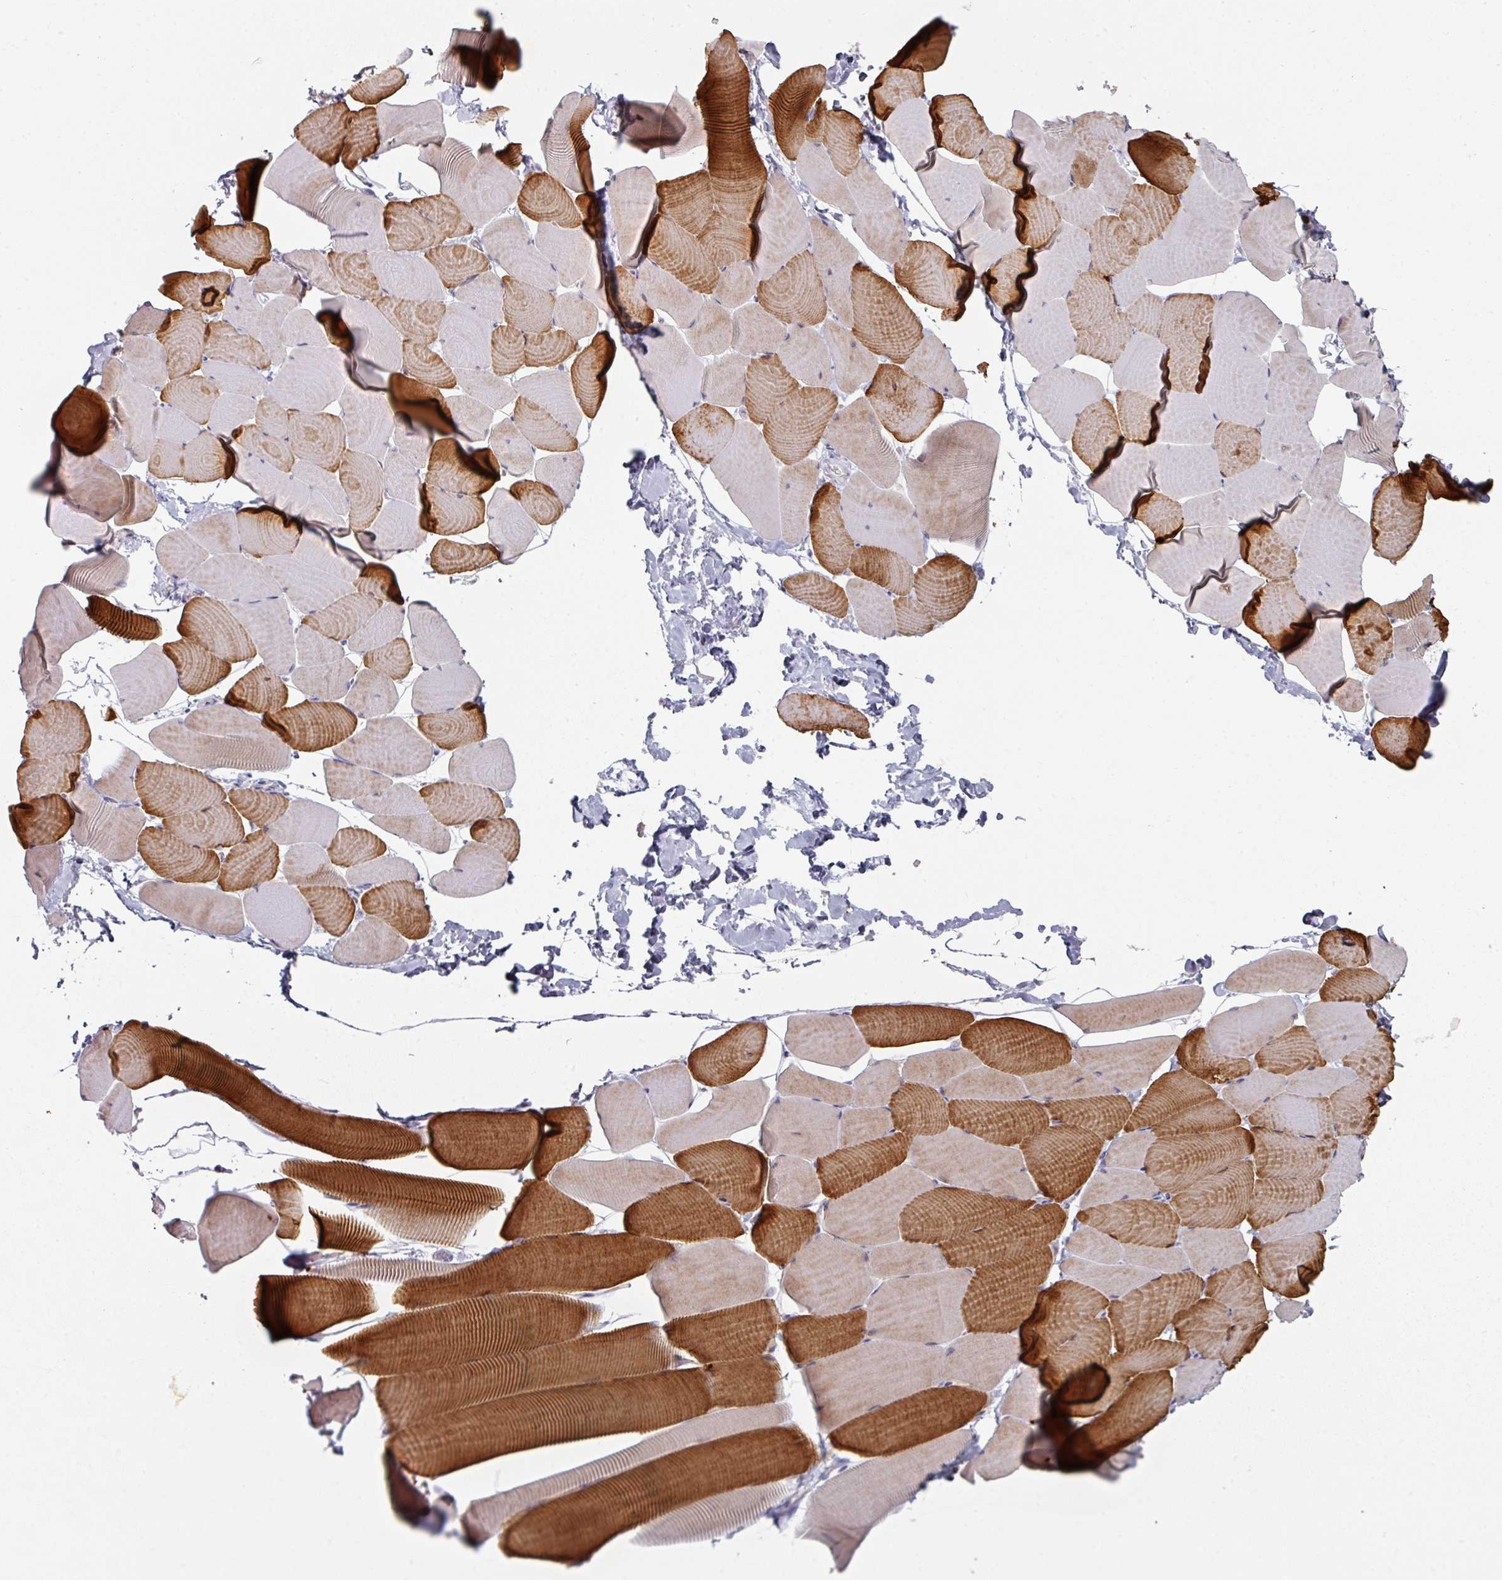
{"staining": {"intensity": "strong", "quantity": "25%-75%", "location": "cytoplasmic/membranous"}, "tissue": "skeletal muscle", "cell_type": "Myocytes", "image_type": "normal", "snomed": [{"axis": "morphology", "description": "Normal tissue, NOS"}, {"axis": "topography", "description": "Skeletal muscle"}], "caption": "Brown immunohistochemical staining in normal skeletal muscle displays strong cytoplasmic/membranous positivity in approximately 25%-75% of myocytes. The protein is shown in brown color, while the nuclei are stained blue.", "gene": "NT5C1A", "patient": {"sex": "male", "age": 25}}